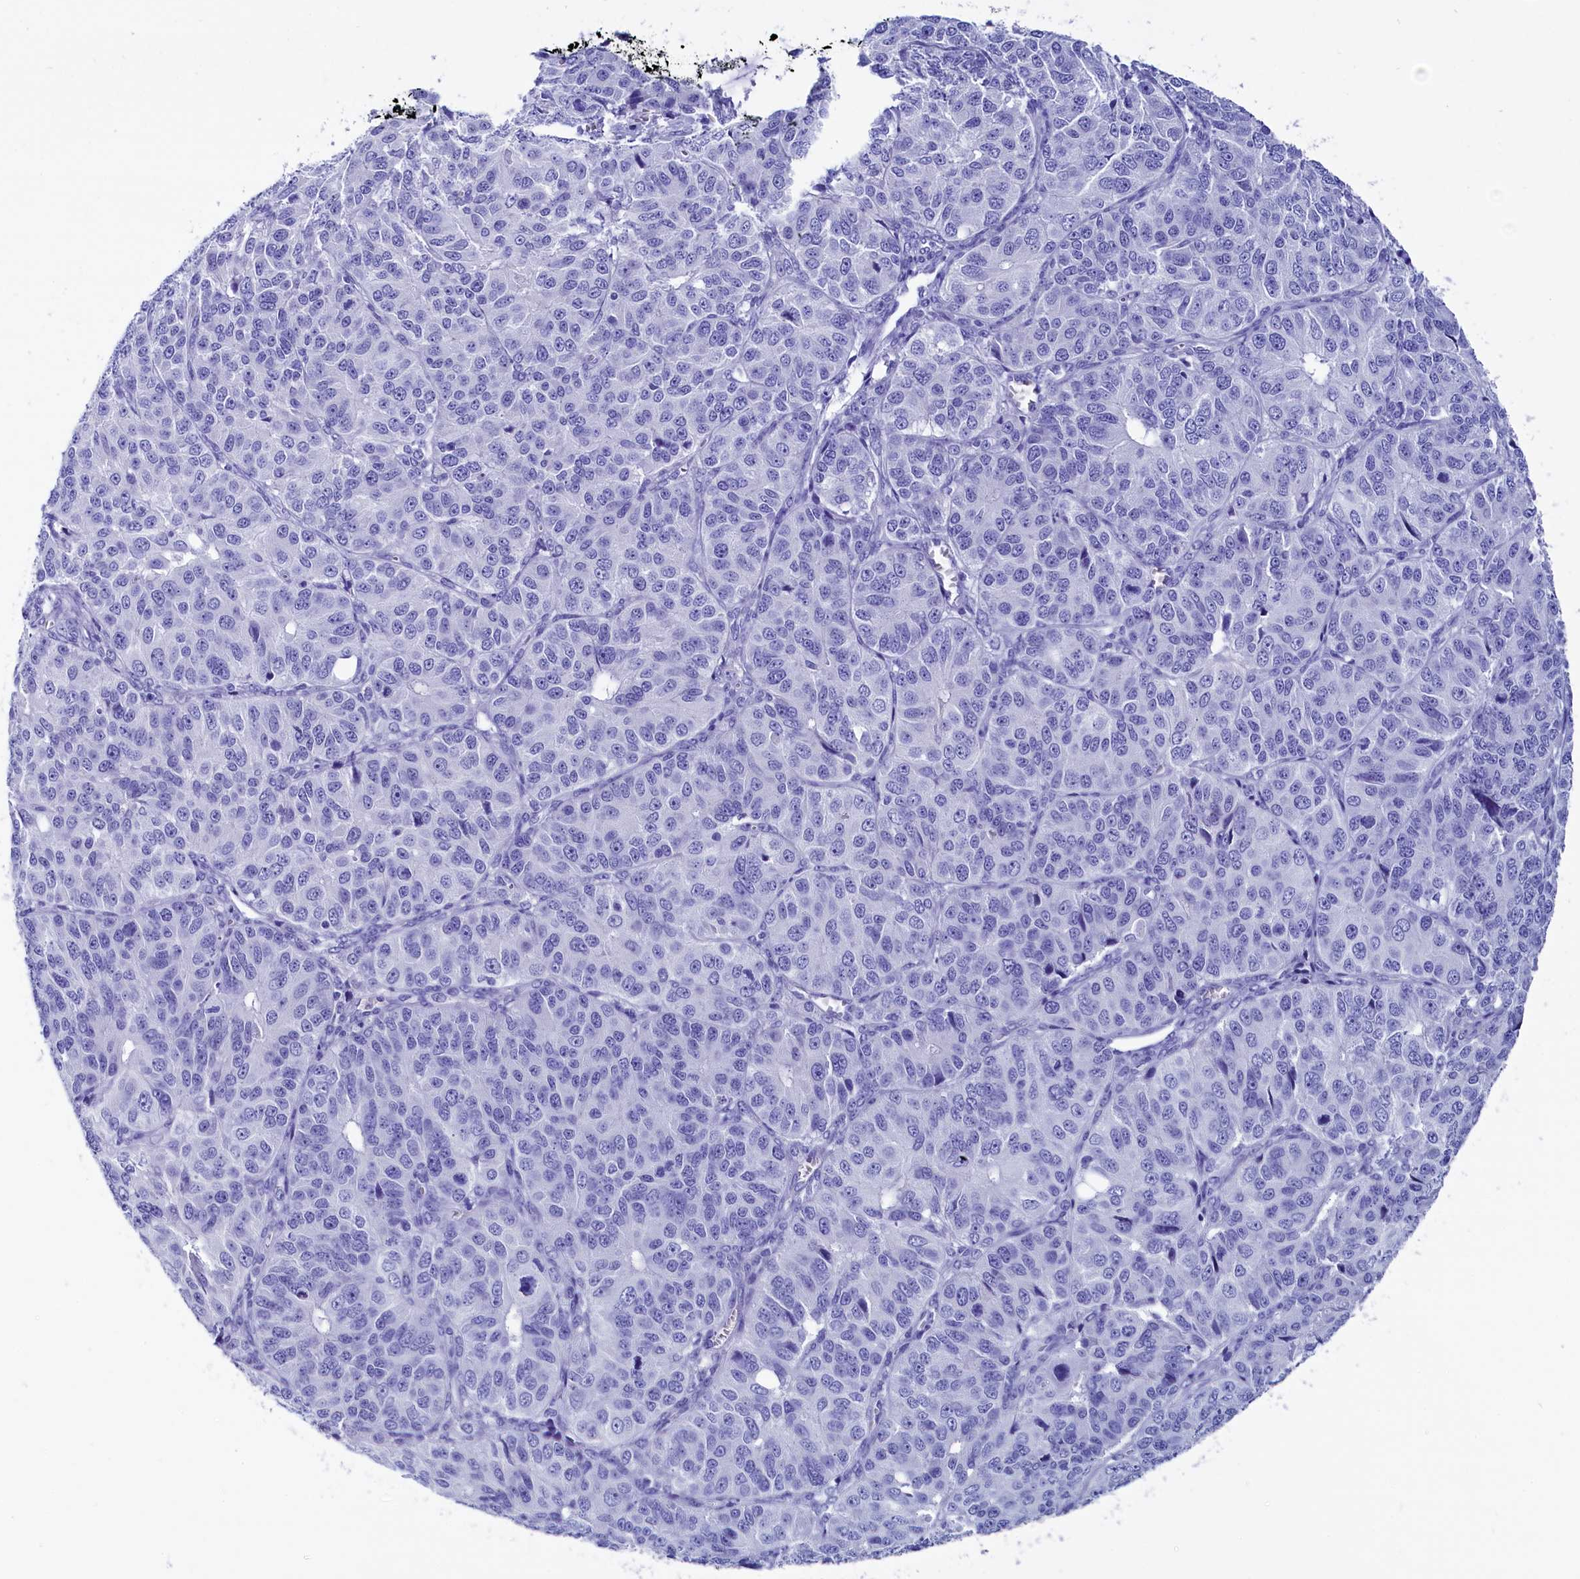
{"staining": {"intensity": "negative", "quantity": "none", "location": "none"}, "tissue": "ovarian cancer", "cell_type": "Tumor cells", "image_type": "cancer", "snomed": [{"axis": "morphology", "description": "Carcinoma, endometroid"}, {"axis": "topography", "description": "Ovary"}], "caption": "Micrograph shows no protein expression in tumor cells of ovarian cancer tissue.", "gene": "ANKRD29", "patient": {"sex": "female", "age": 51}}